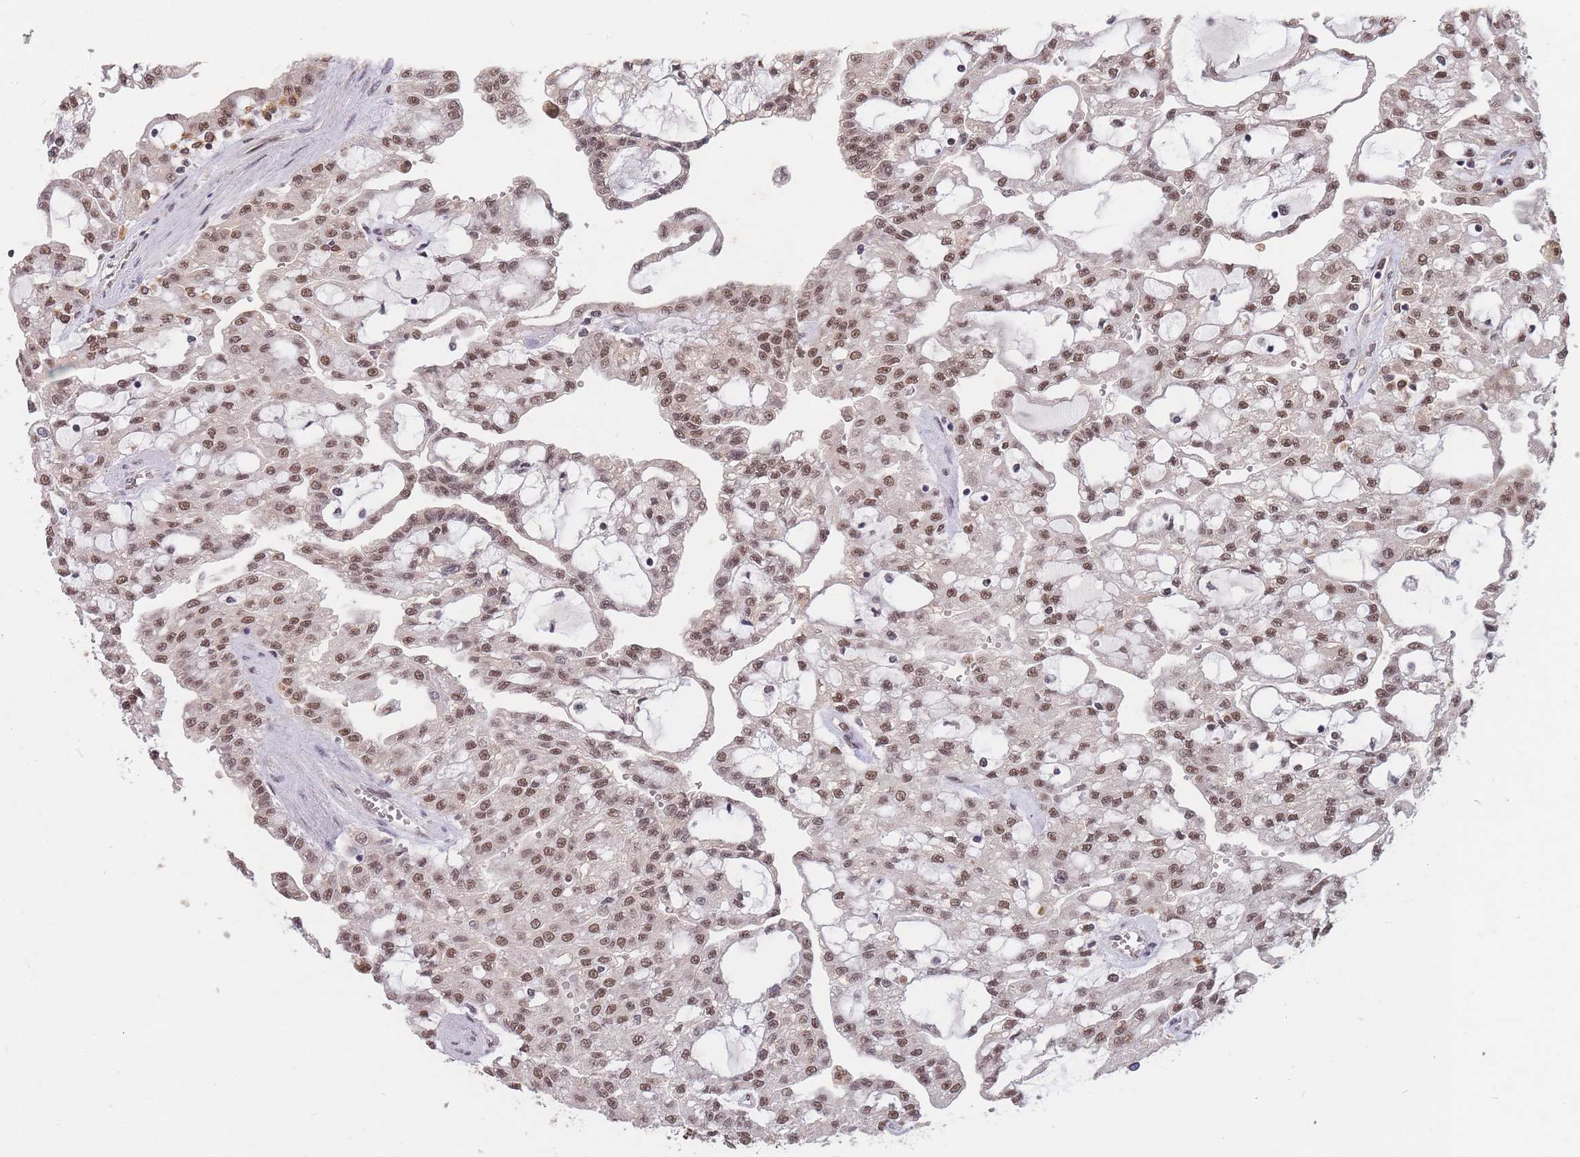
{"staining": {"intensity": "moderate", "quantity": ">75%", "location": "nuclear"}, "tissue": "renal cancer", "cell_type": "Tumor cells", "image_type": "cancer", "snomed": [{"axis": "morphology", "description": "Adenocarcinoma, NOS"}, {"axis": "topography", "description": "Kidney"}], "caption": "Immunohistochemistry (IHC) micrograph of neoplastic tissue: human renal cancer (adenocarcinoma) stained using immunohistochemistry (IHC) displays medium levels of moderate protein expression localized specifically in the nuclear of tumor cells, appearing as a nuclear brown color.", "gene": "SNRPA1", "patient": {"sex": "male", "age": 63}}